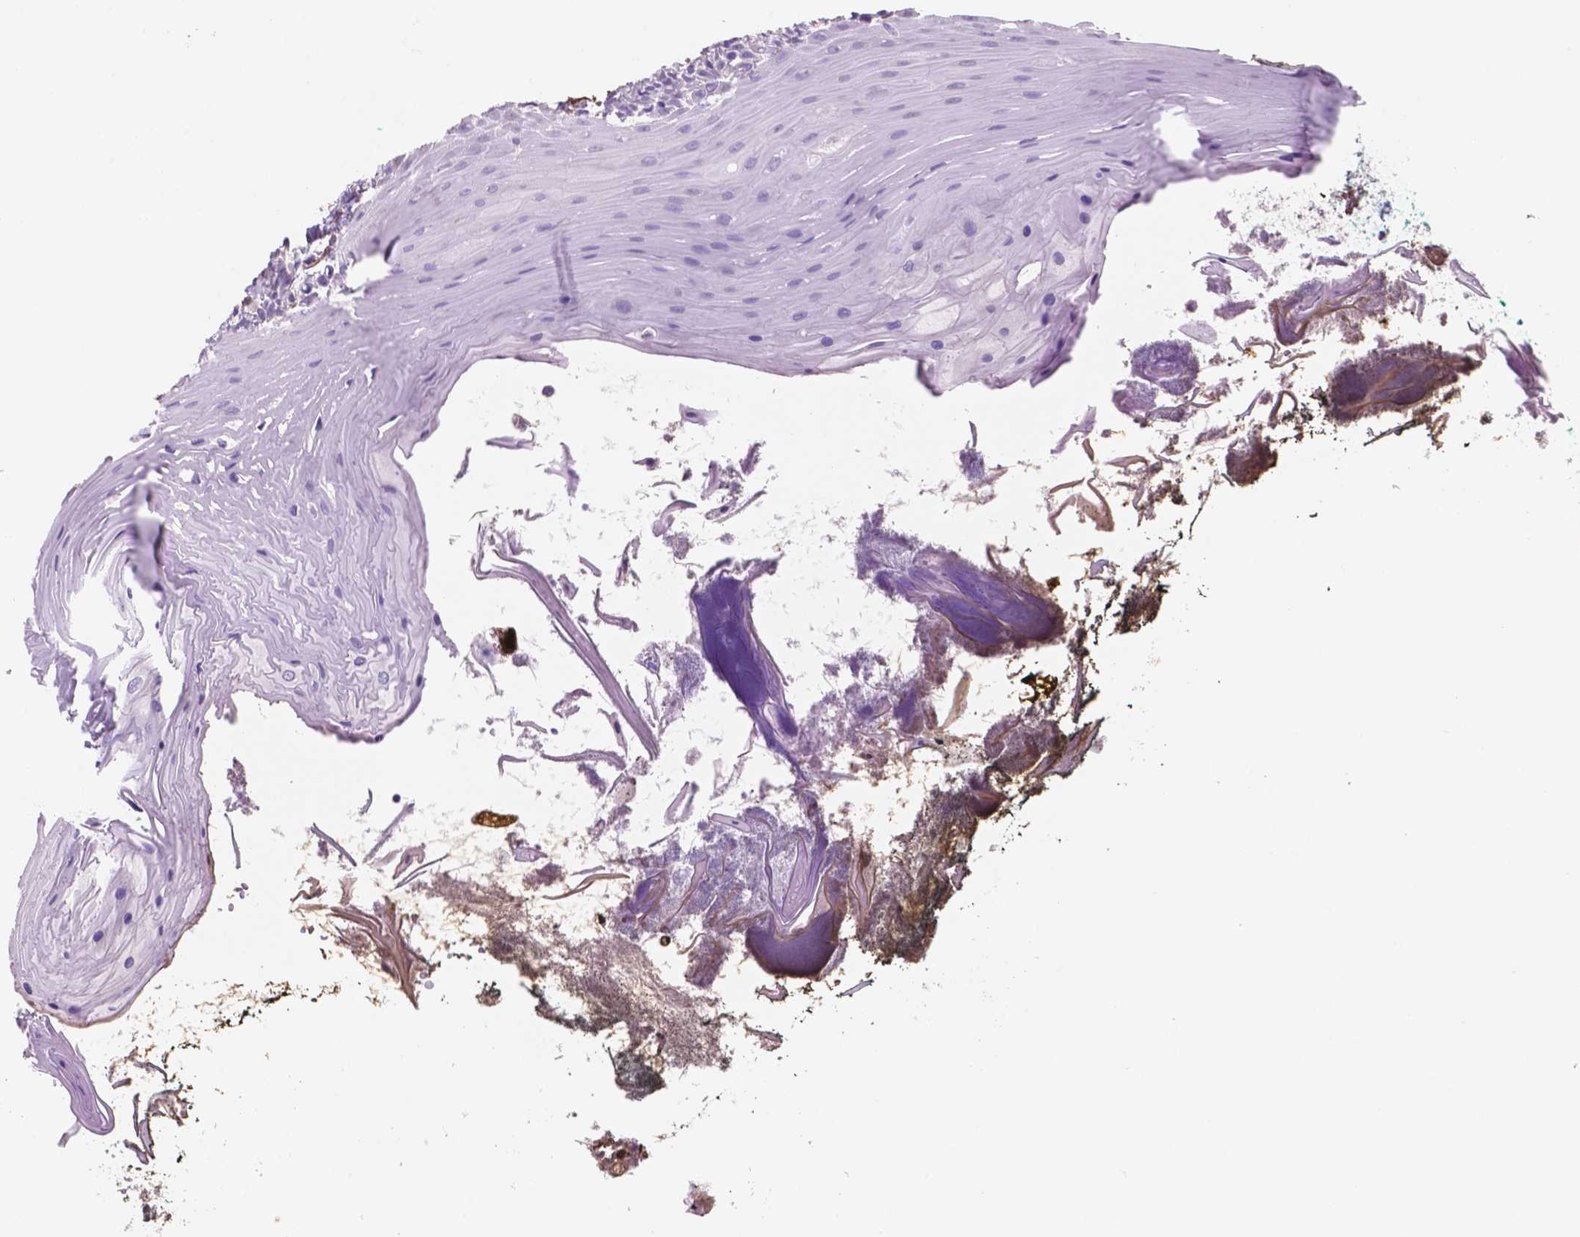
{"staining": {"intensity": "negative", "quantity": "none", "location": "none"}, "tissue": "oral mucosa", "cell_type": "Squamous epithelial cells", "image_type": "normal", "snomed": [{"axis": "morphology", "description": "Normal tissue, NOS"}, {"axis": "topography", "description": "Oral tissue"}], "caption": "The micrograph shows no significant positivity in squamous epithelial cells of oral mucosa. (DAB immunohistochemistry with hematoxylin counter stain).", "gene": "TOR2A", "patient": {"sex": "male", "age": 9}}